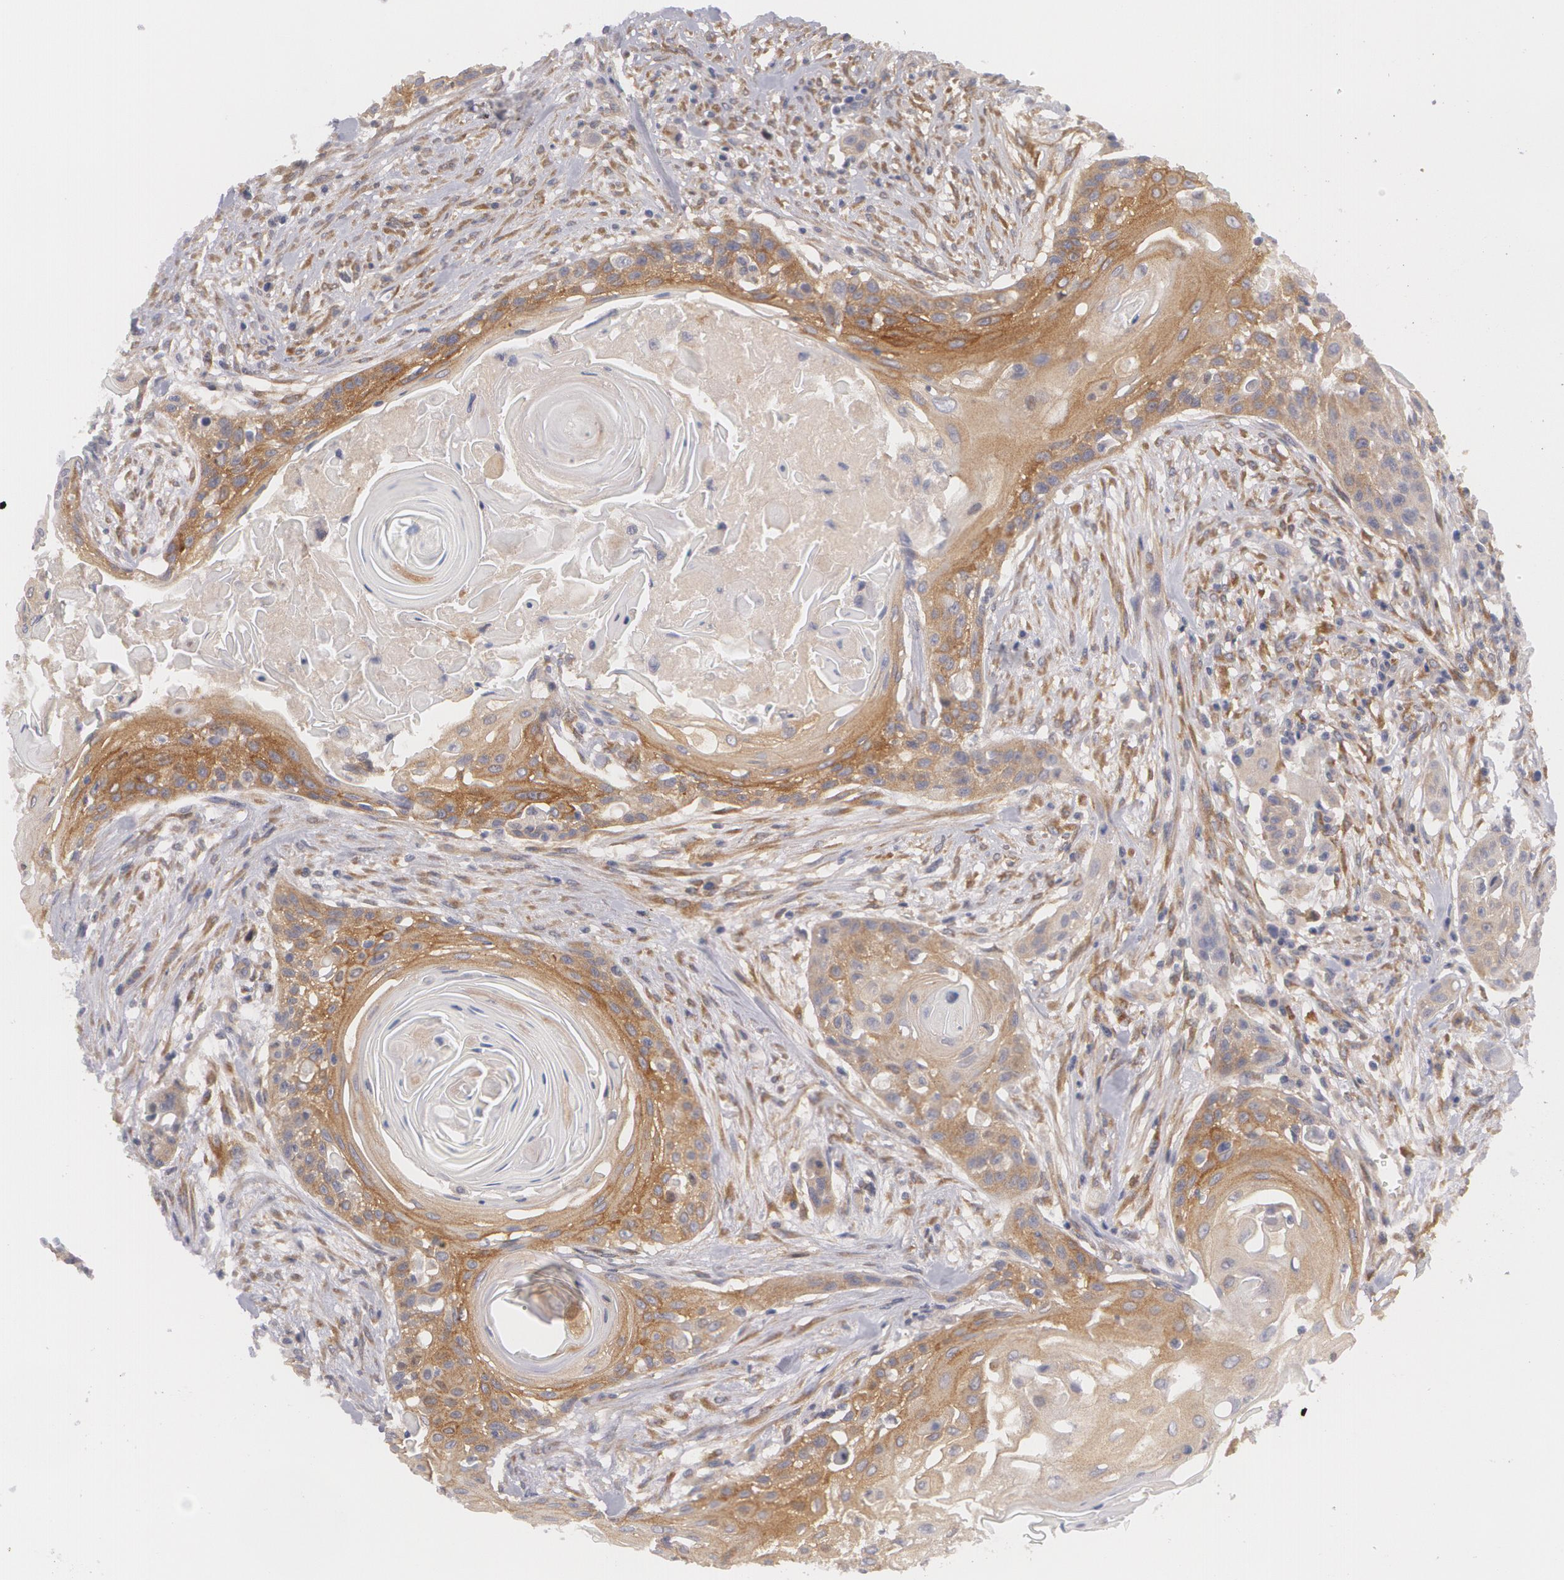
{"staining": {"intensity": "moderate", "quantity": ">75%", "location": "cytoplasmic/membranous"}, "tissue": "head and neck cancer", "cell_type": "Tumor cells", "image_type": "cancer", "snomed": [{"axis": "morphology", "description": "Squamous cell carcinoma, NOS"}, {"axis": "morphology", "description": "Squamous cell carcinoma, metastatic, NOS"}, {"axis": "topography", "description": "Lymph node"}, {"axis": "topography", "description": "Salivary gland"}, {"axis": "topography", "description": "Head-Neck"}], "caption": "A photomicrograph of human head and neck cancer (squamous cell carcinoma) stained for a protein reveals moderate cytoplasmic/membranous brown staining in tumor cells. (DAB (3,3'-diaminobenzidine) IHC with brightfield microscopy, high magnification).", "gene": "CASK", "patient": {"sex": "female", "age": 74}}